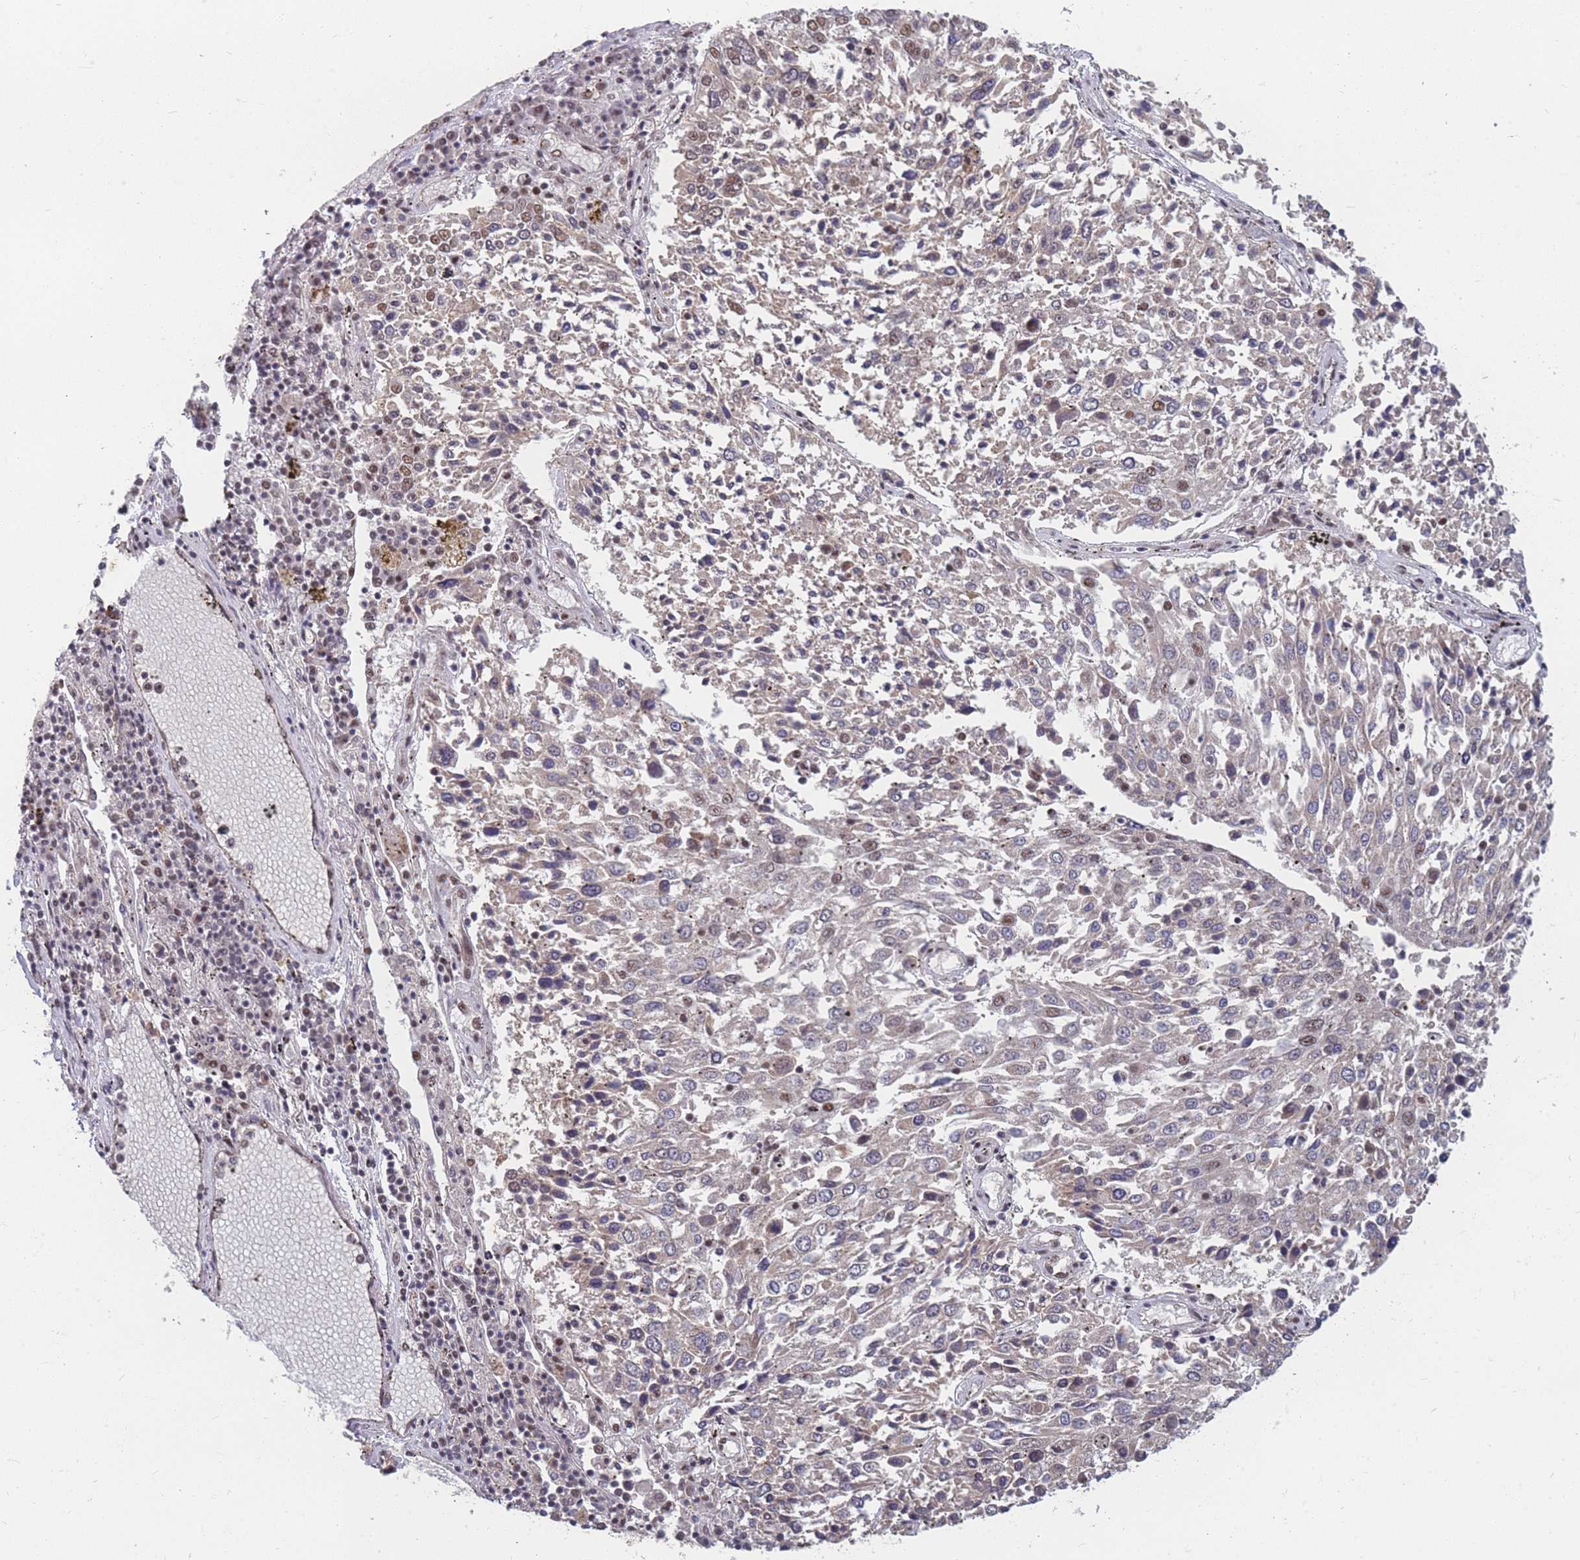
{"staining": {"intensity": "moderate", "quantity": ">75%", "location": "nuclear"}, "tissue": "lung cancer", "cell_type": "Tumor cells", "image_type": "cancer", "snomed": [{"axis": "morphology", "description": "Squamous cell carcinoma, NOS"}, {"axis": "topography", "description": "Lung"}], "caption": "Human lung squamous cell carcinoma stained with a brown dye displays moderate nuclear positive staining in approximately >75% of tumor cells.", "gene": "SNRPA1", "patient": {"sex": "male", "age": 65}}